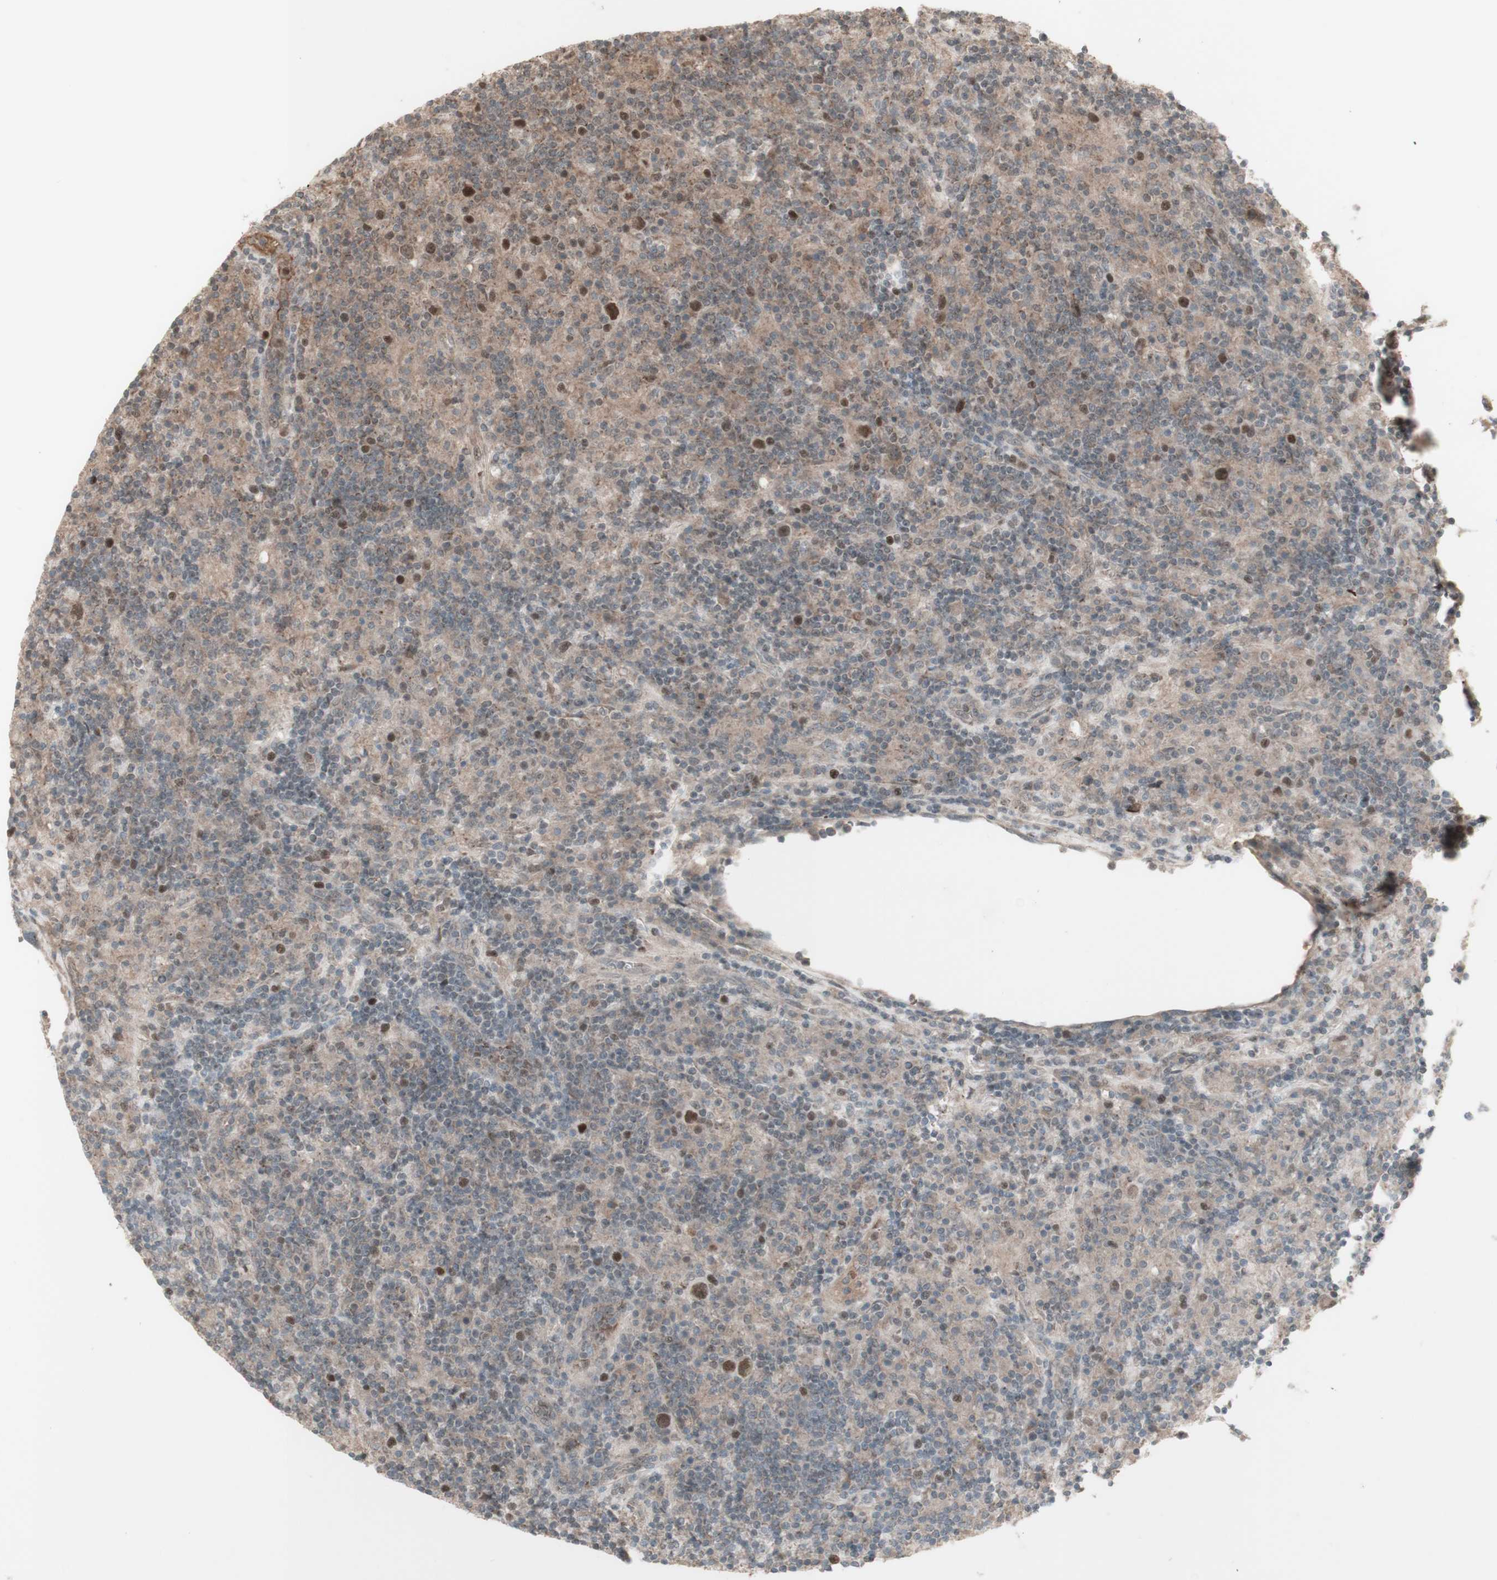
{"staining": {"intensity": "strong", "quantity": "25%-75%", "location": "cytoplasmic/membranous,nuclear"}, "tissue": "lymphoma", "cell_type": "Tumor cells", "image_type": "cancer", "snomed": [{"axis": "morphology", "description": "Hodgkin's disease, NOS"}, {"axis": "topography", "description": "Lymph node"}], "caption": "Immunohistochemistry (IHC) micrograph of Hodgkin's disease stained for a protein (brown), which reveals high levels of strong cytoplasmic/membranous and nuclear expression in about 25%-75% of tumor cells.", "gene": "MSH6", "patient": {"sex": "male", "age": 70}}